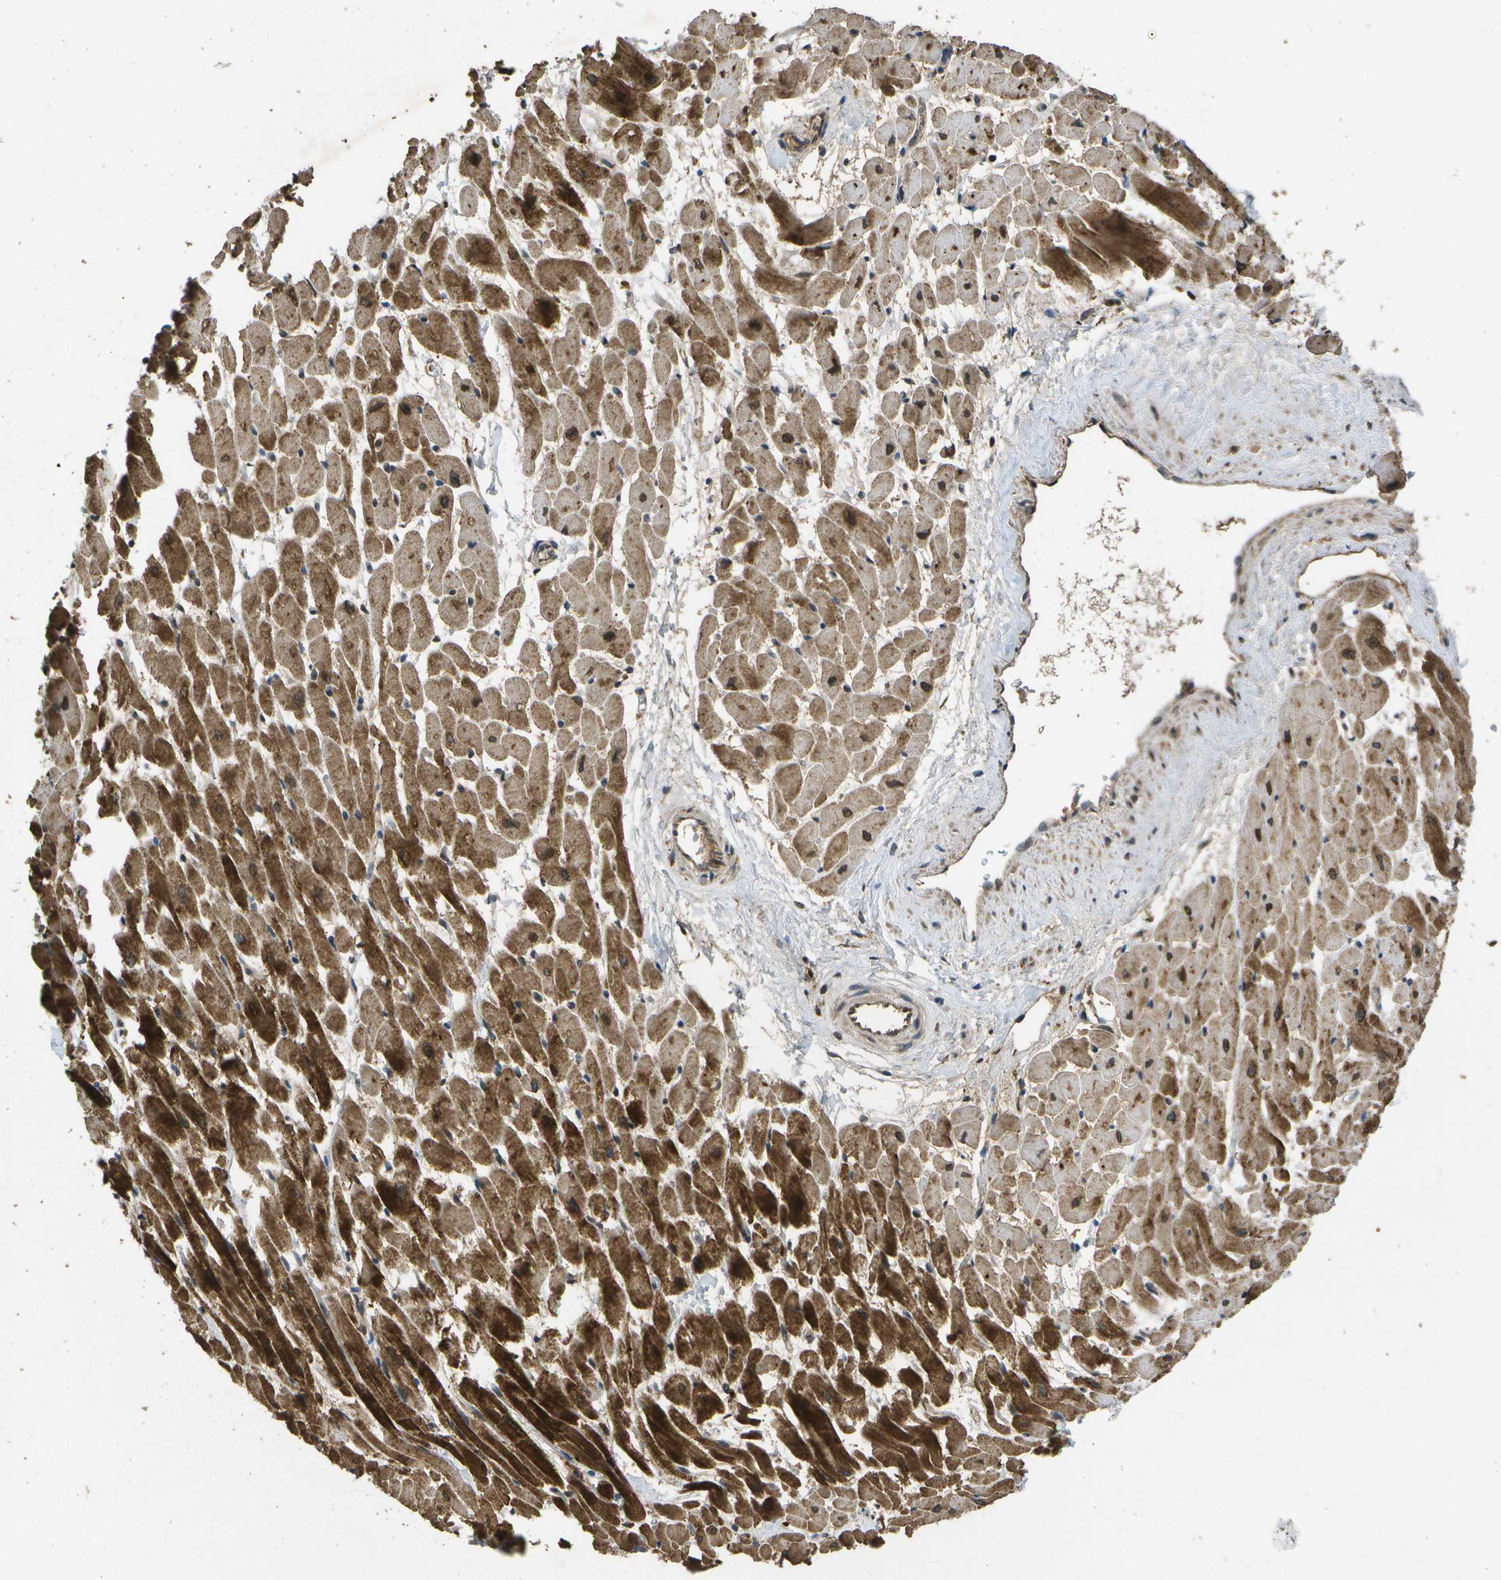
{"staining": {"intensity": "strong", "quantity": ">75%", "location": "cytoplasmic/membranous"}, "tissue": "heart muscle", "cell_type": "Cardiomyocytes", "image_type": "normal", "snomed": [{"axis": "morphology", "description": "Normal tissue, NOS"}, {"axis": "topography", "description": "Heart"}], "caption": "High-power microscopy captured an immunohistochemistry micrograph of unremarkable heart muscle, revealing strong cytoplasmic/membranous expression in about >75% of cardiomyocytes.", "gene": "HFE", "patient": {"sex": "male", "age": 45}}